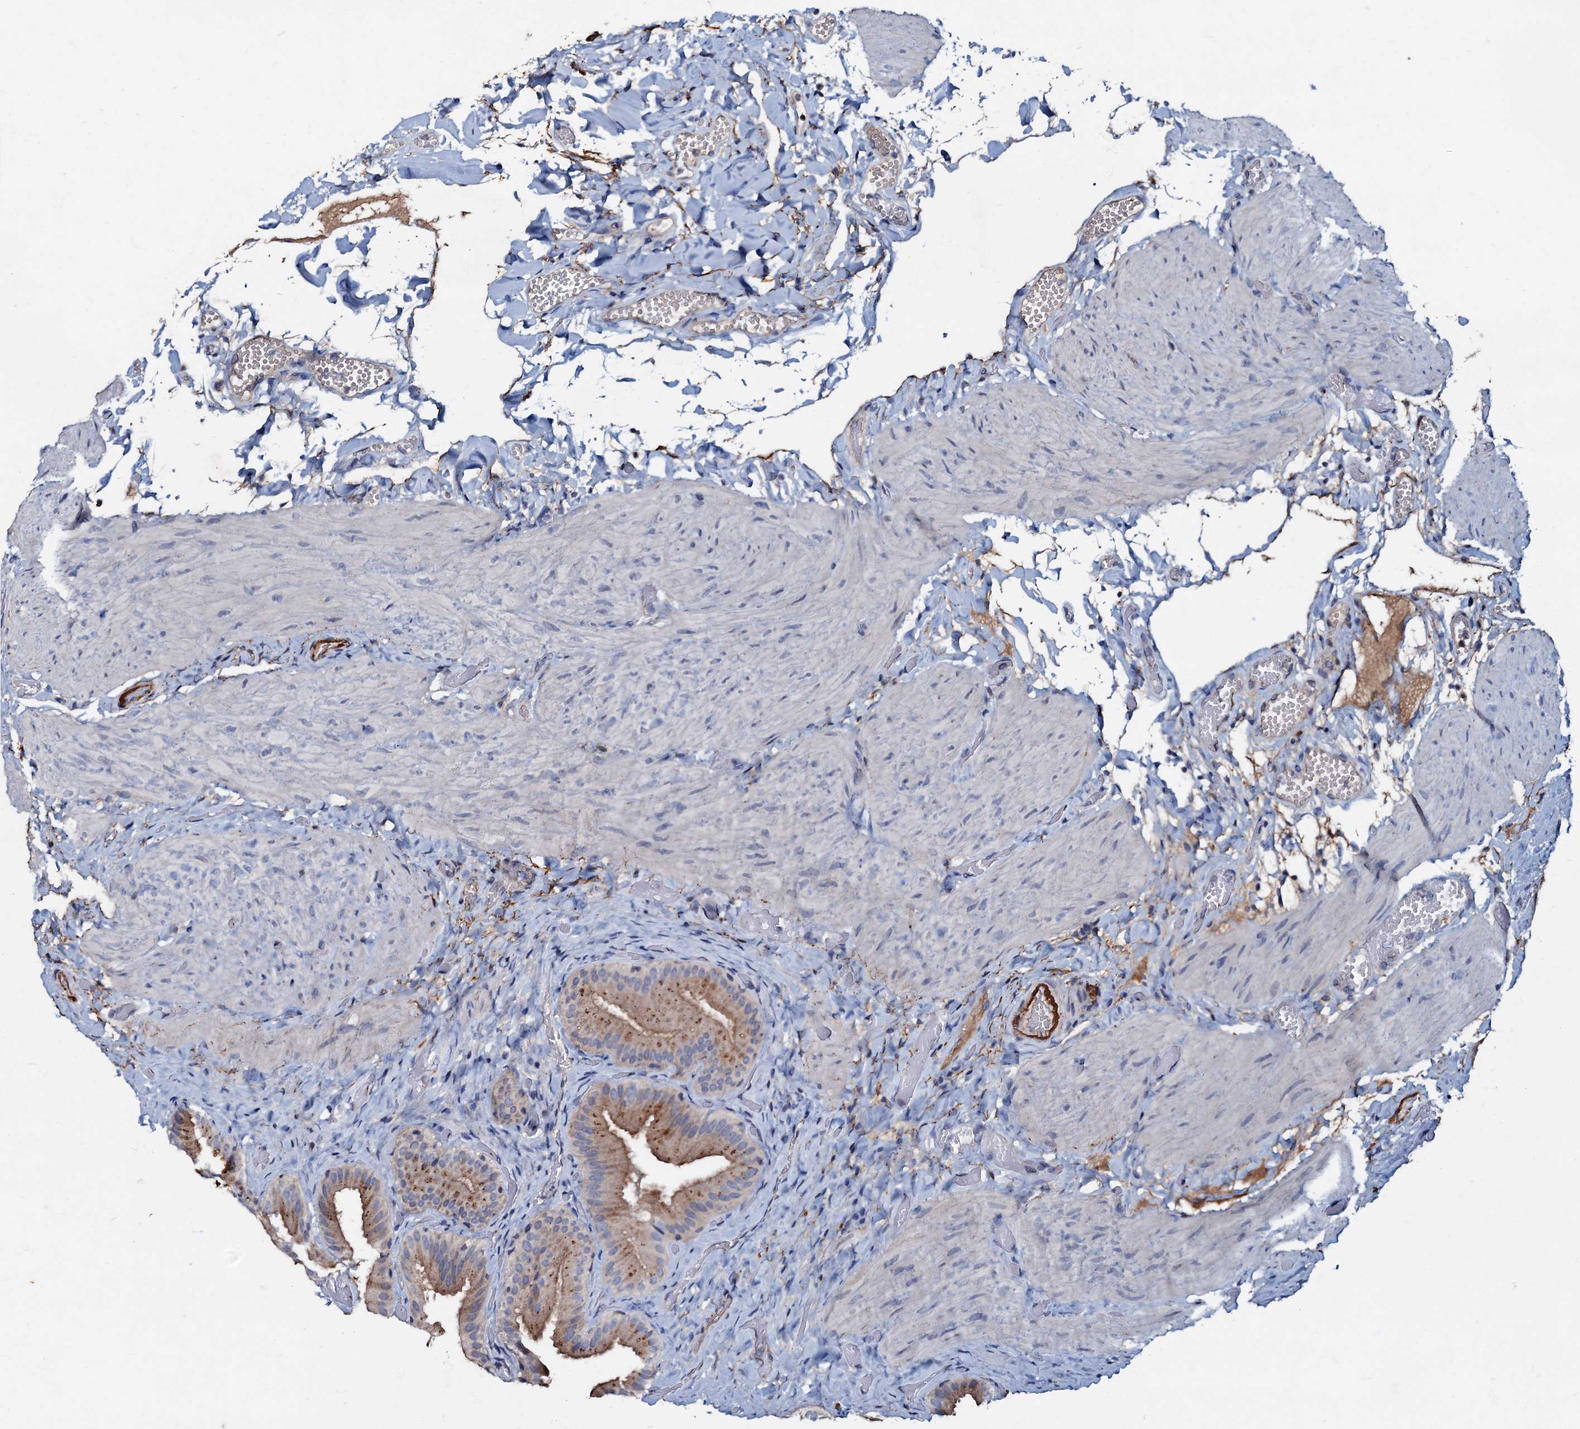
{"staining": {"intensity": "strong", "quantity": ">75%", "location": "cytoplasmic/membranous"}, "tissue": "gallbladder", "cell_type": "Glandular cells", "image_type": "normal", "snomed": [{"axis": "morphology", "description": "Normal tissue, NOS"}, {"axis": "topography", "description": "Gallbladder"}], "caption": "Immunohistochemical staining of unremarkable human gallbladder reveals high levels of strong cytoplasmic/membranous expression in about >75% of glandular cells.", "gene": "MANSC4", "patient": {"sex": "female", "age": 64}}